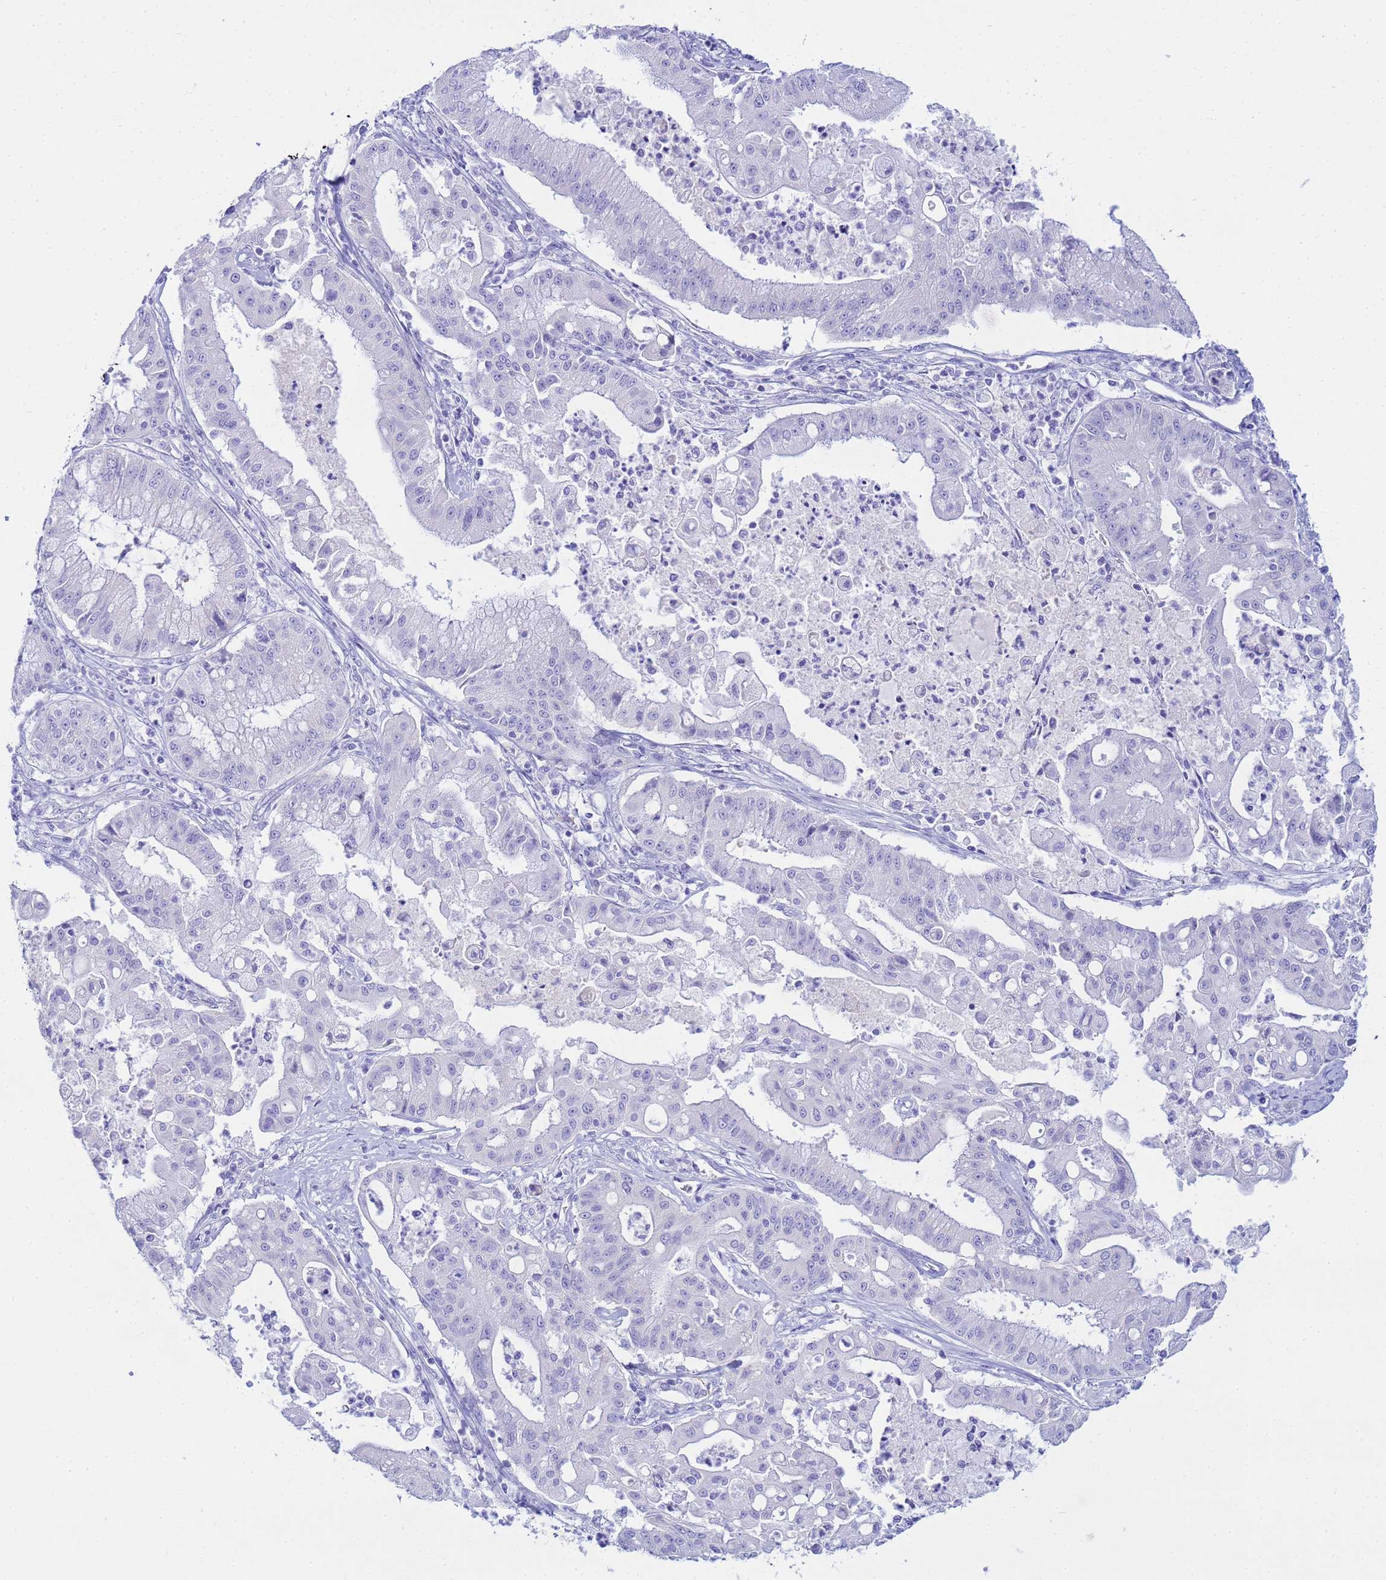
{"staining": {"intensity": "negative", "quantity": "none", "location": "none"}, "tissue": "ovarian cancer", "cell_type": "Tumor cells", "image_type": "cancer", "snomed": [{"axis": "morphology", "description": "Cystadenocarcinoma, mucinous, NOS"}, {"axis": "topography", "description": "Ovary"}], "caption": "This is an IHC image of human mucinous cystadenocarcinoma (ovarian). There is no expression in tumor cells.", "gene": "AQP12A", "patient": {"sex": "female", "age": 70}}